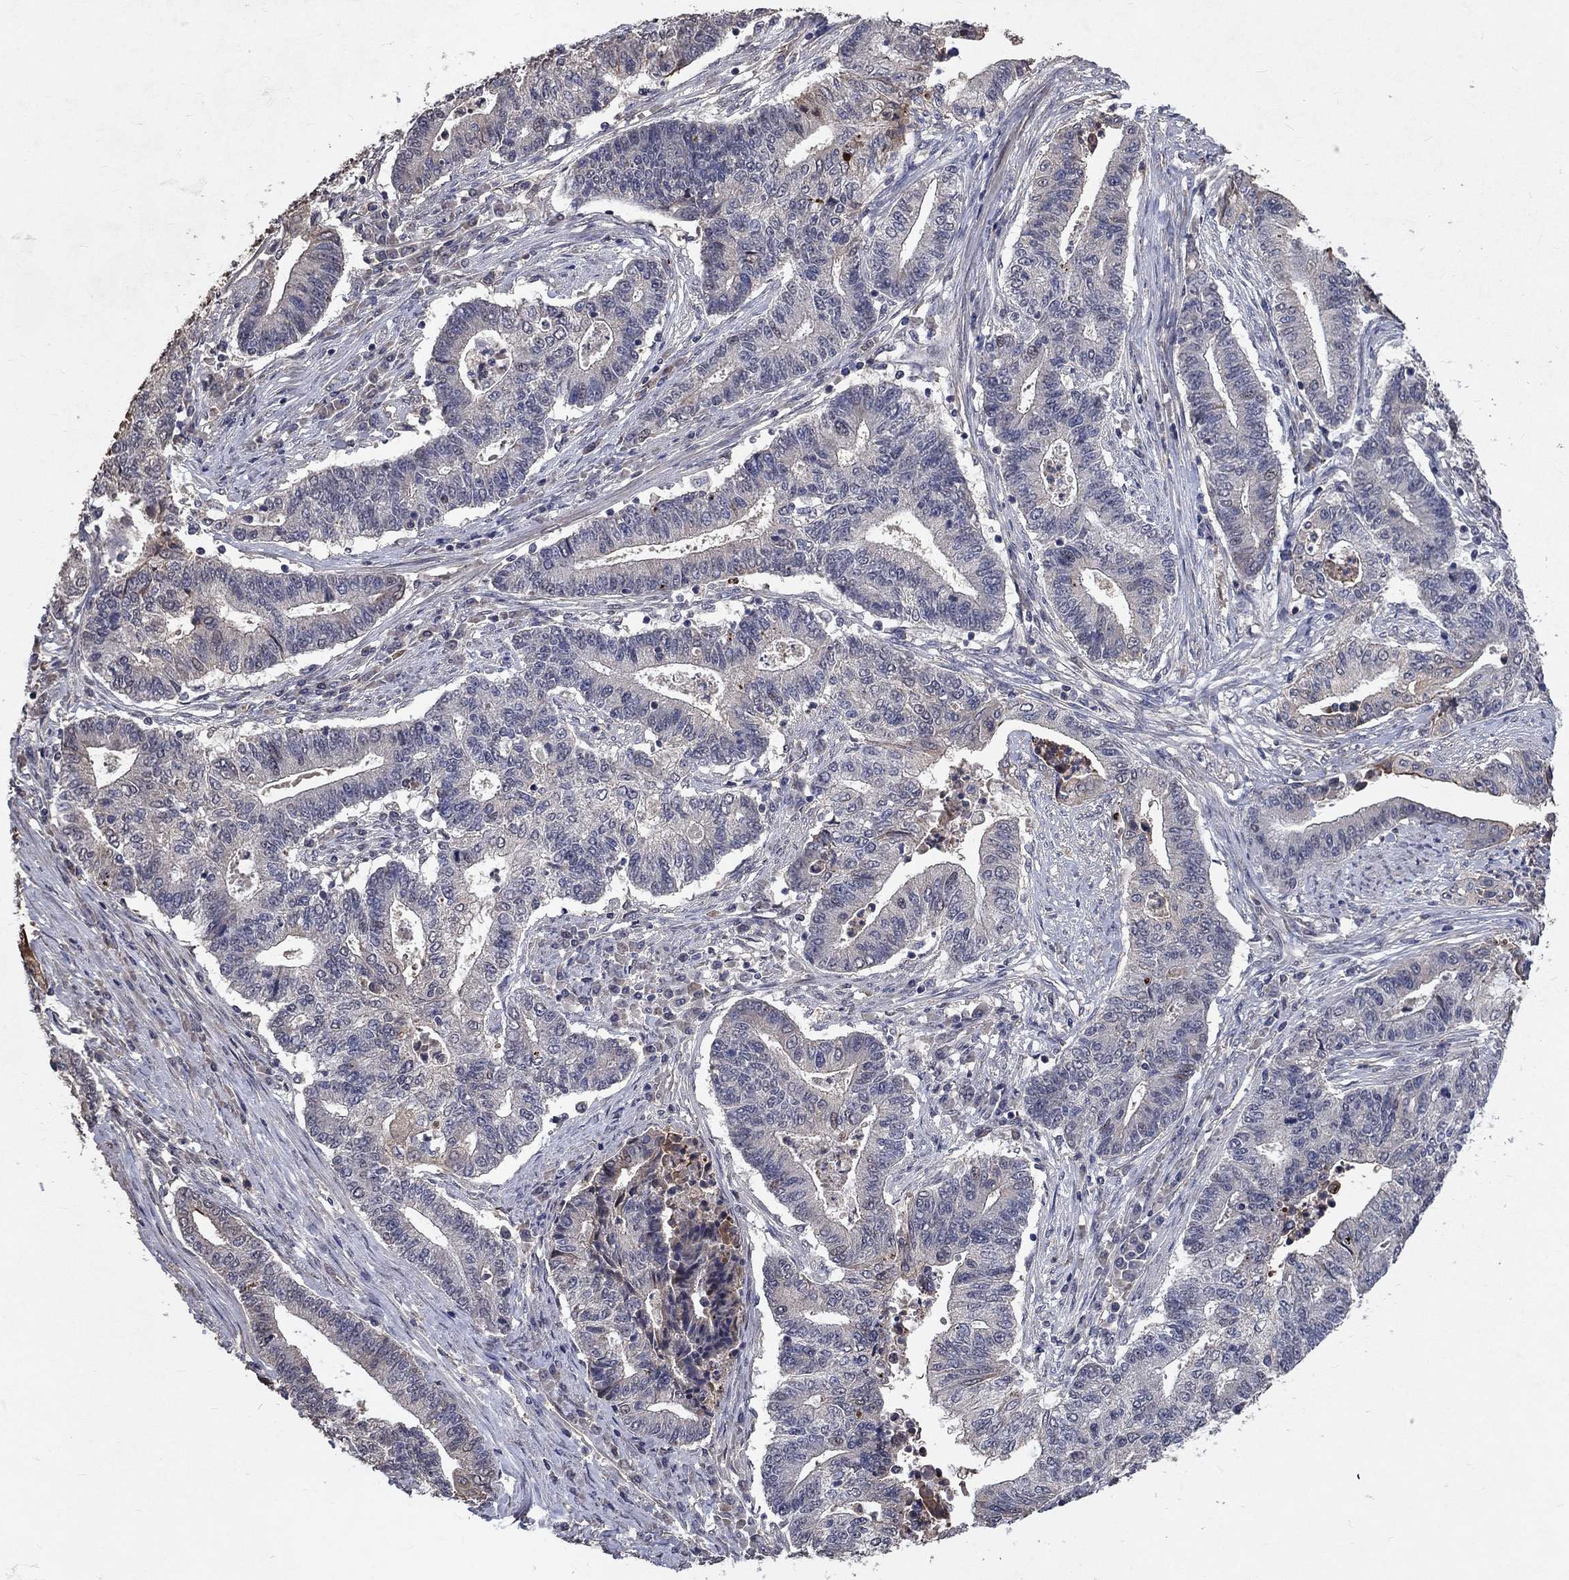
{"staining": {"intensity": "moderate", "quantity": "<25%", "location": "cytoplasmic/membranous"}, "tissue": "endometrial cancer", "cell_type": "Tumor cells", "image_type": "cancer", "snomed": [{"axis": "morphology", "description": "Adenocarcinoma, NOS"}, {"axis": "topography", "description": "Uterus"}, {"axis": "topography", "description": "Endometrium"}], "caption": "Approximately <25% of tumor cells in endometrial adenocarcinoma display moderate cytoplasmic/membranous protein positivity as visualized by brown immunohistochemical staining.", "gene": "CHST5", "patient": {"sex": "female", "age": 54}}